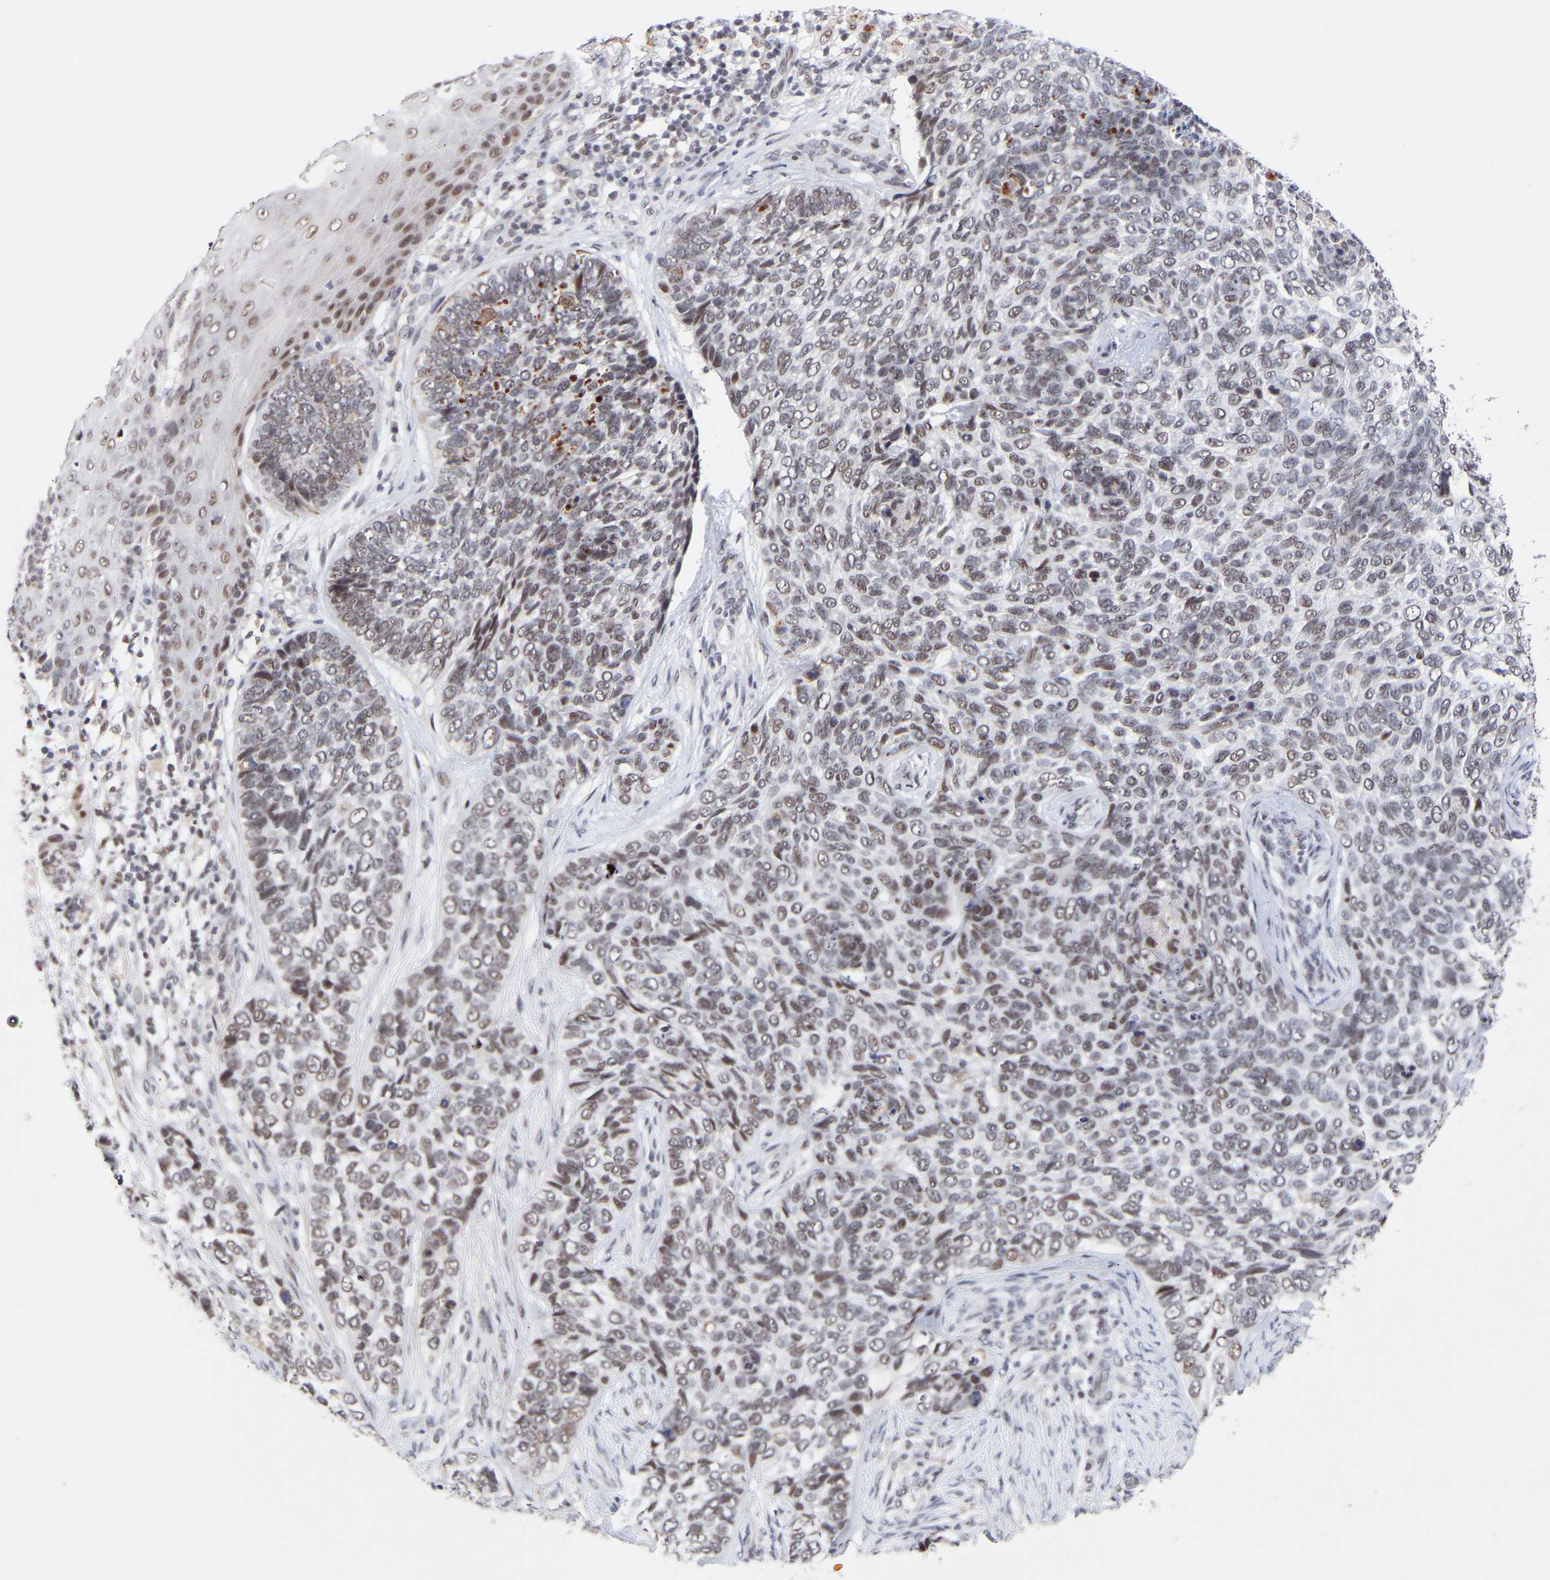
{"staining": {"intensity": "weak", "quantity": "25%-75%", "location": "nuclear"}, "tissue": "skin cancer", "cell_type": "Tumor cells", "image_type": "cancer", "snomed": [{"axis": "morphology", "description": "Basal cell carcinoma"}, {"axis": "topography", "description": "Skin"}], "caption": "Protein analysis of skin cancer (basal cell carcinoma) tissue demonstrates weak nuclear staining in about 25%-75% of tumor cells.", "gene": "RBM15", "patient": {"sex": "female", "age": 64}}